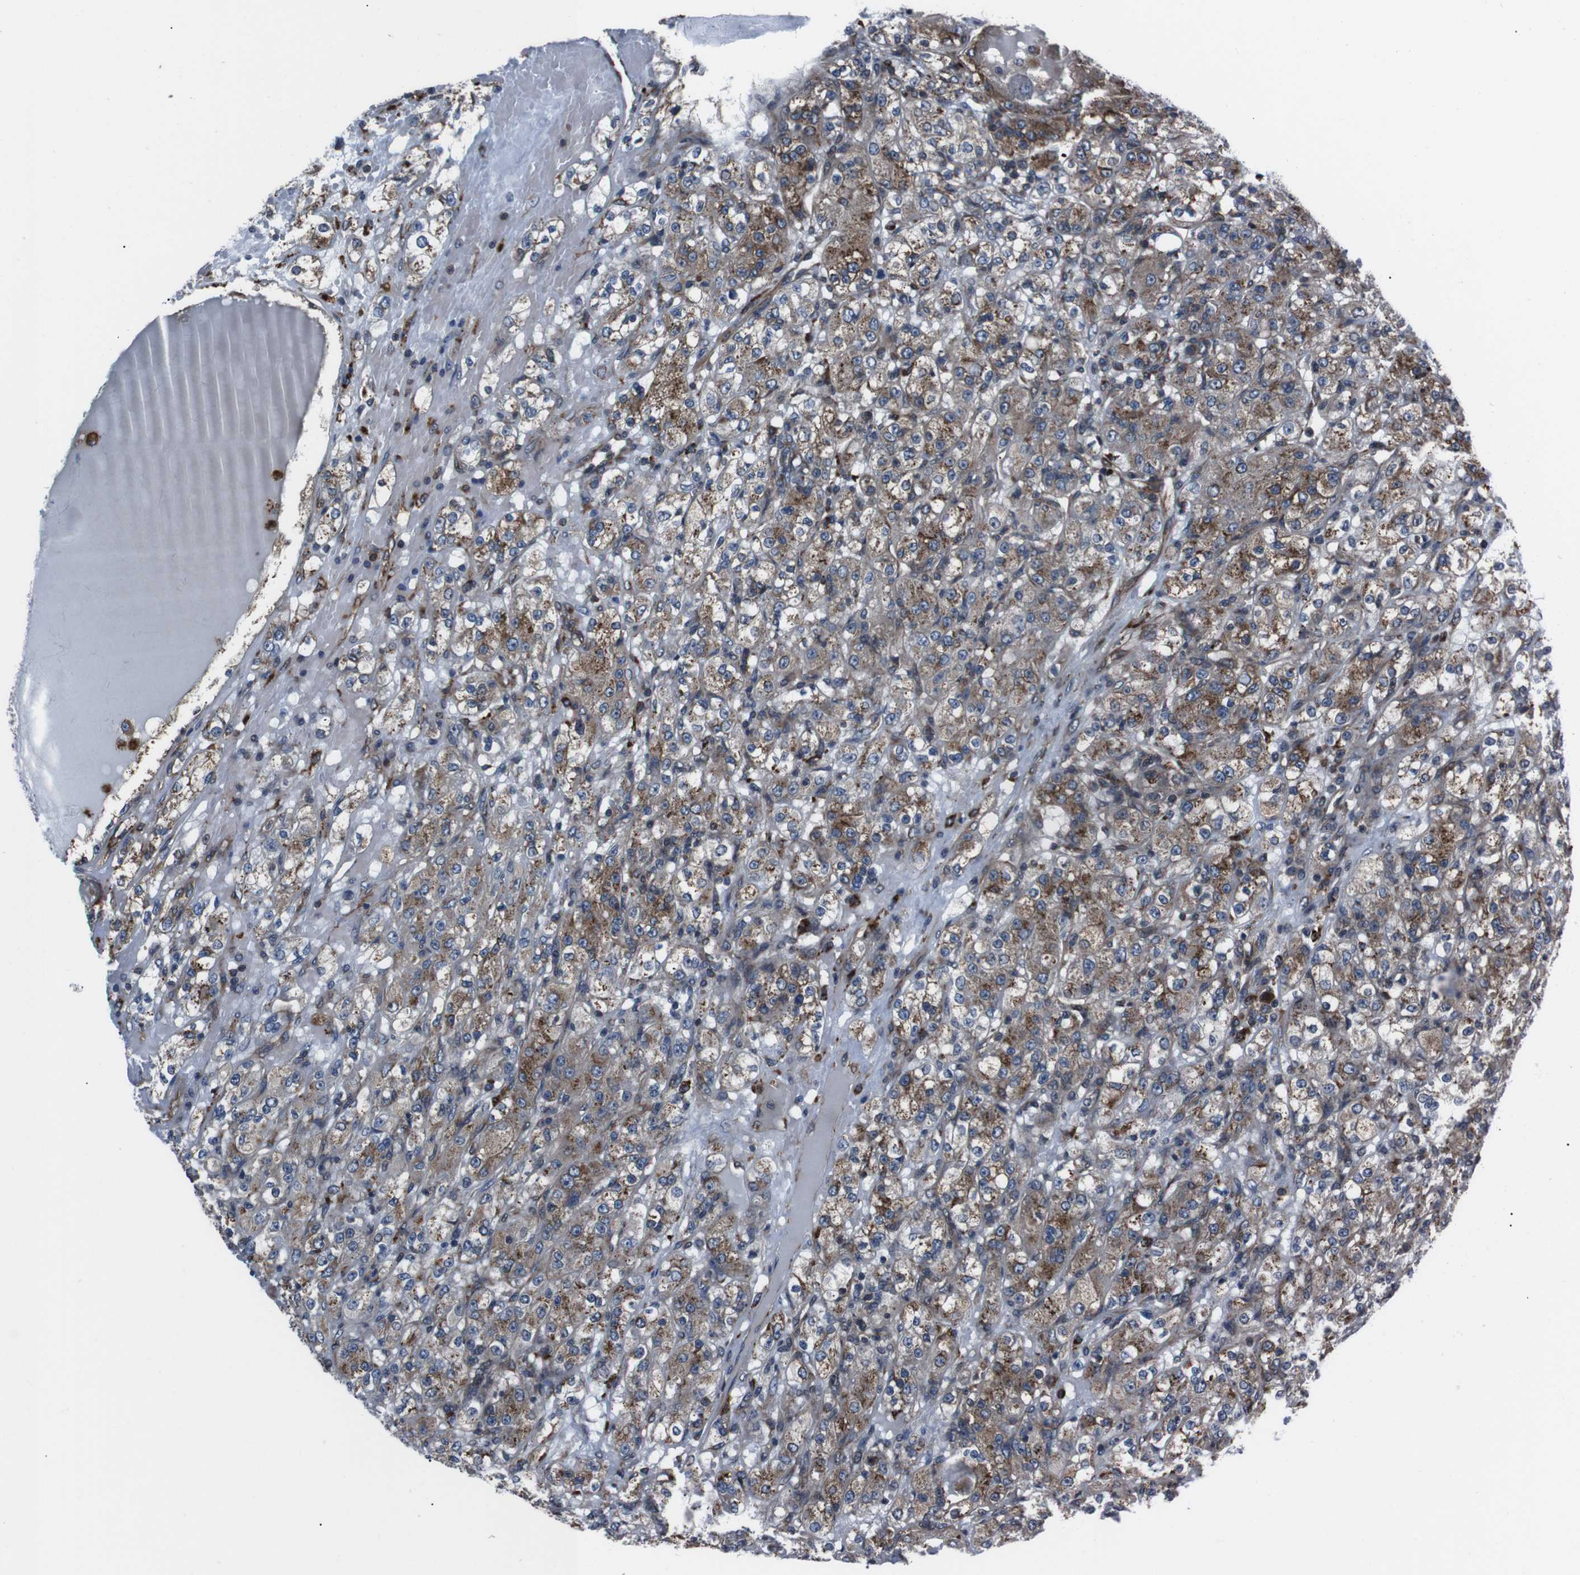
{"staining": {"intensity": "moderate", "quantity": ">75%", "location": "cytoplasmic/membranous"}, "tissue": "renal cancer", "cell_type": "Tumor cells", "image_type": "cancer", "snomed": [{"axis": "morphology", "description": "Normal tissue, NOS"}, {"axis": "morphology", "description": "Adenocarcinoma, NOS"}, {"axis": "topography", "description": "Kidney"}], "caption": "Immunohistochemistry micrograph of neoplastic tissue: adenocarcinoma (renal) stained using immunohistochemistry shows medium levels of moderate protein expression localized specifically in the cytoplasmic/membranous of tumor cells, appearing as a cytoplasmic/membranous brown color.", "gene": "EIF4A2", "patient": {"sex": "male", "age": 61}}